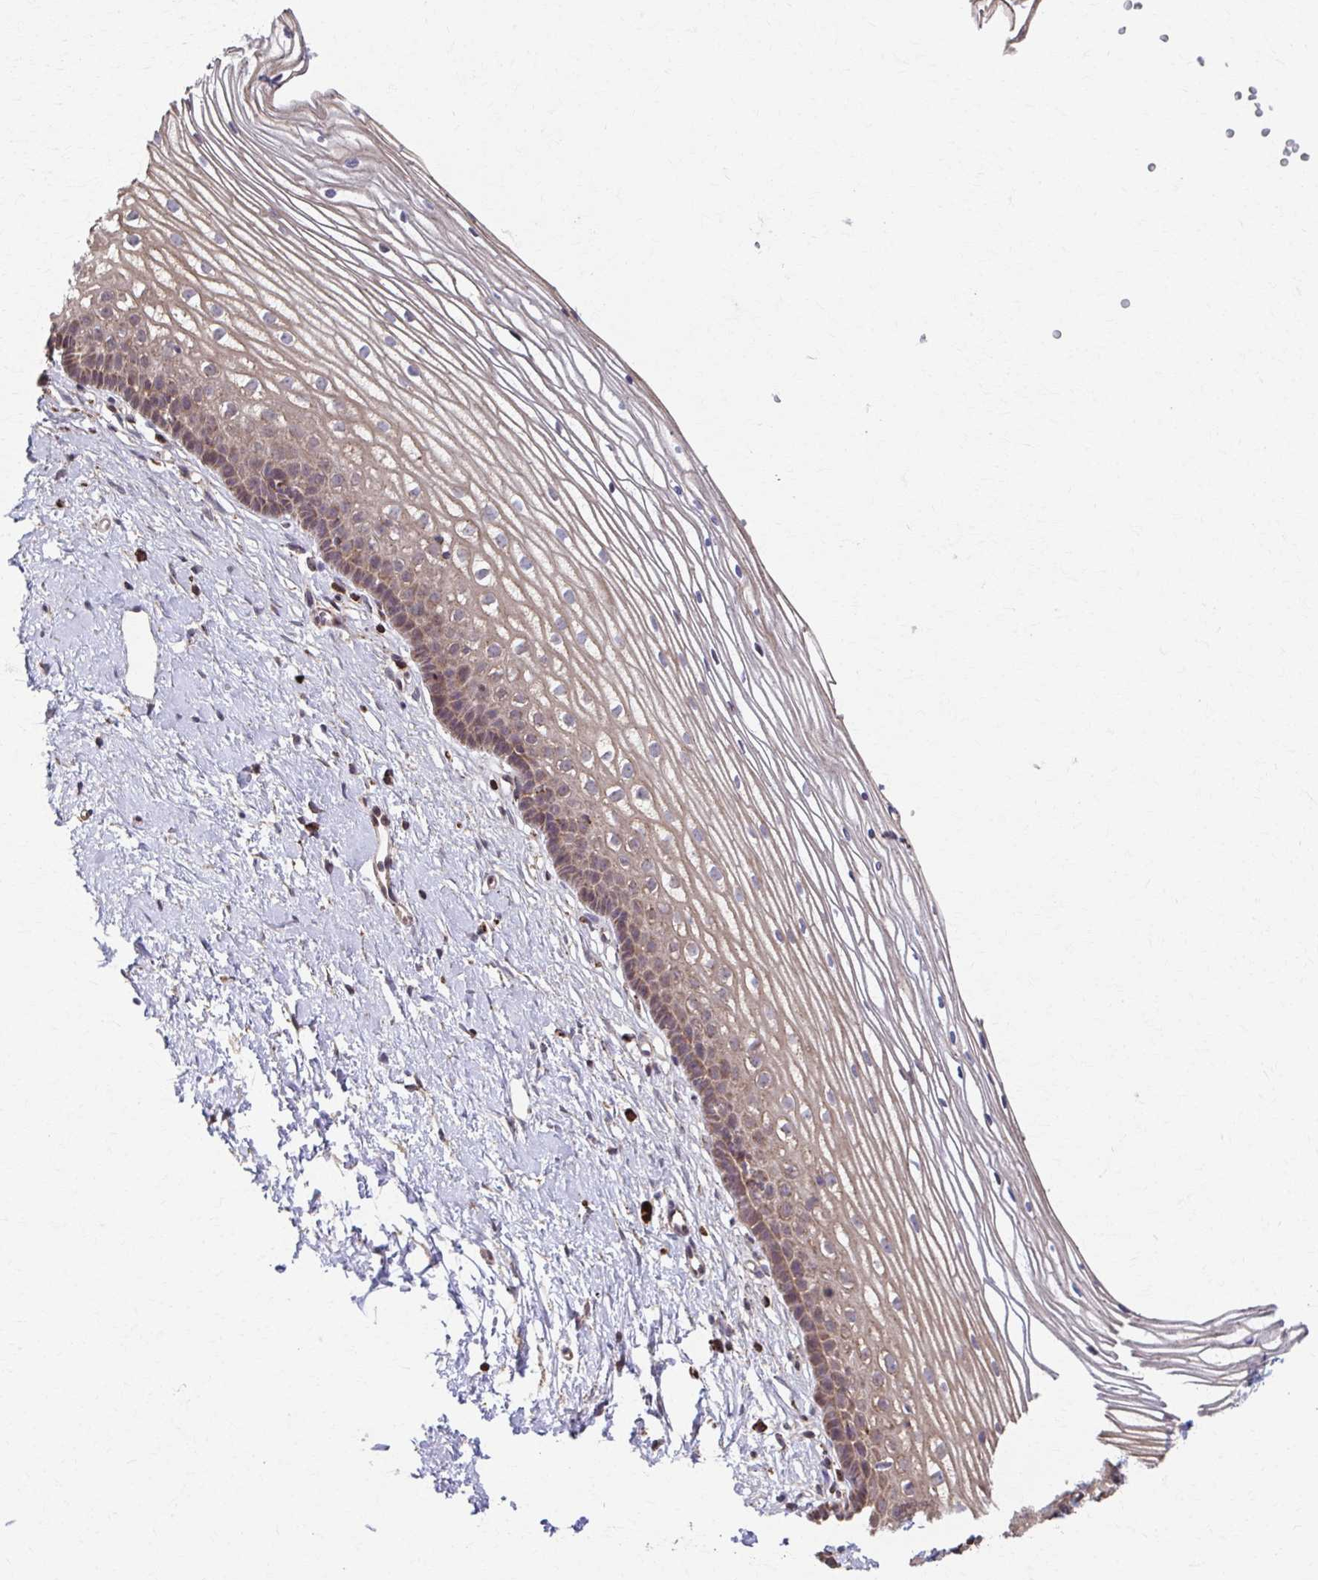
{"staining": {"intensity": "weak", "quantity": "<25%", "location": "cytoplasmic/membranous"}, "tissue": "cervix", "cell_type": "Glandular cells", "image_type": "normal", "snomed": [{"axis": "morphology", "description": "Normal tissue, NOS"}, {"axis": "topography", "description": "Cervix"}], "caption": "There is no significant positivity in glandular cells of cervix.", "gene": "KLHL34", "patient": {"sex": "female", "age": 40}}